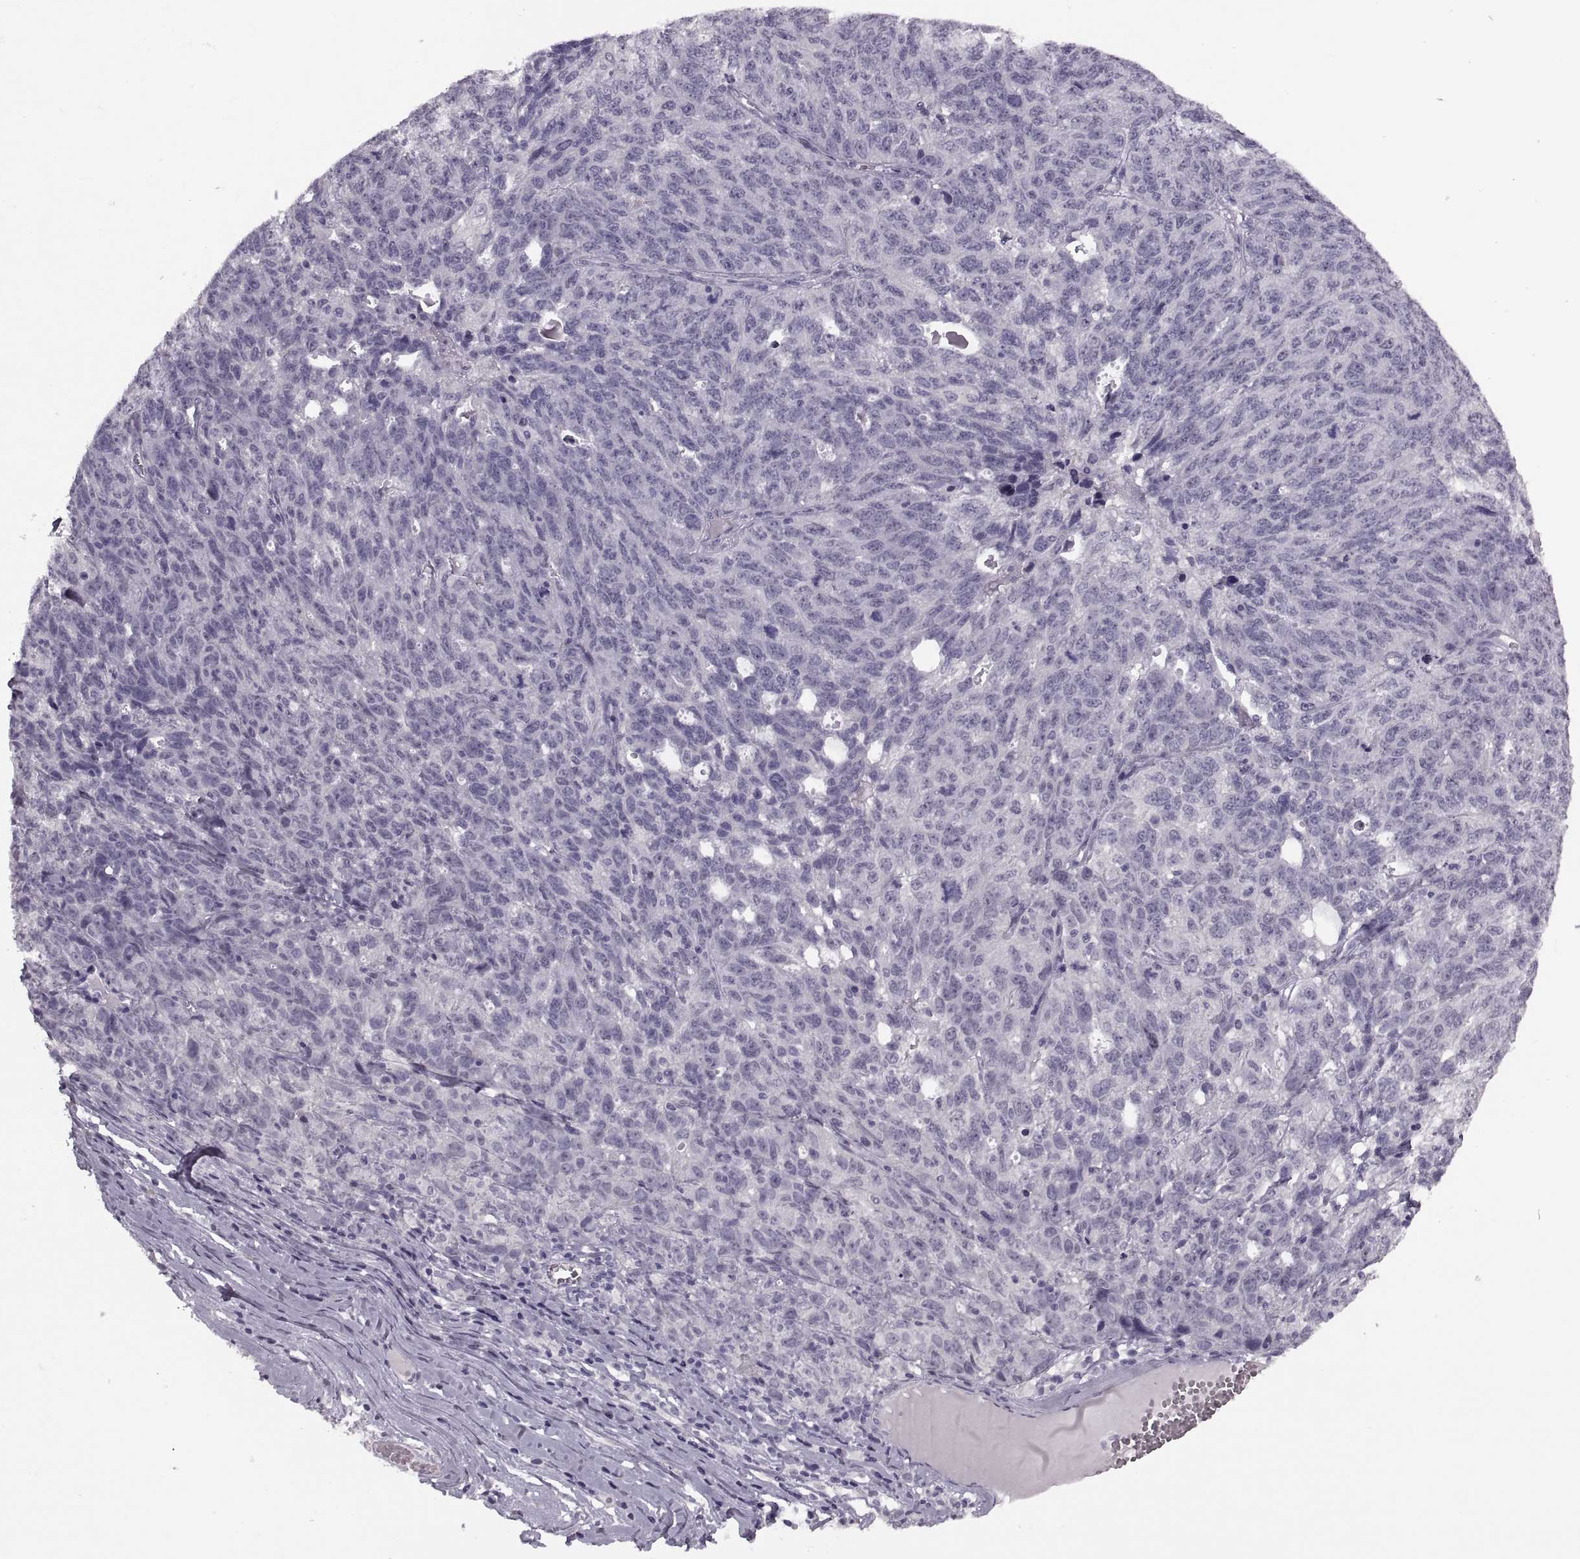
{"staining": {"intensity": "negative", "quantity": "none", "location": "none"}, "tissue": "ovarian cancer", "cell_type": "Tumor cells", "image_type": "cancer", "snomed": [{"axis": "morphology", "description": "Cystadenocarcinoma, serous, NOS"}, {"axis": "topography", "description": "Ovary"}], "caption": "The image exhibits no significant staining in tumor cells of ovarian serous cystadenocarcinoma.", "gene": "PAGE5", "patient": {"sex": "female", "age": 71}}